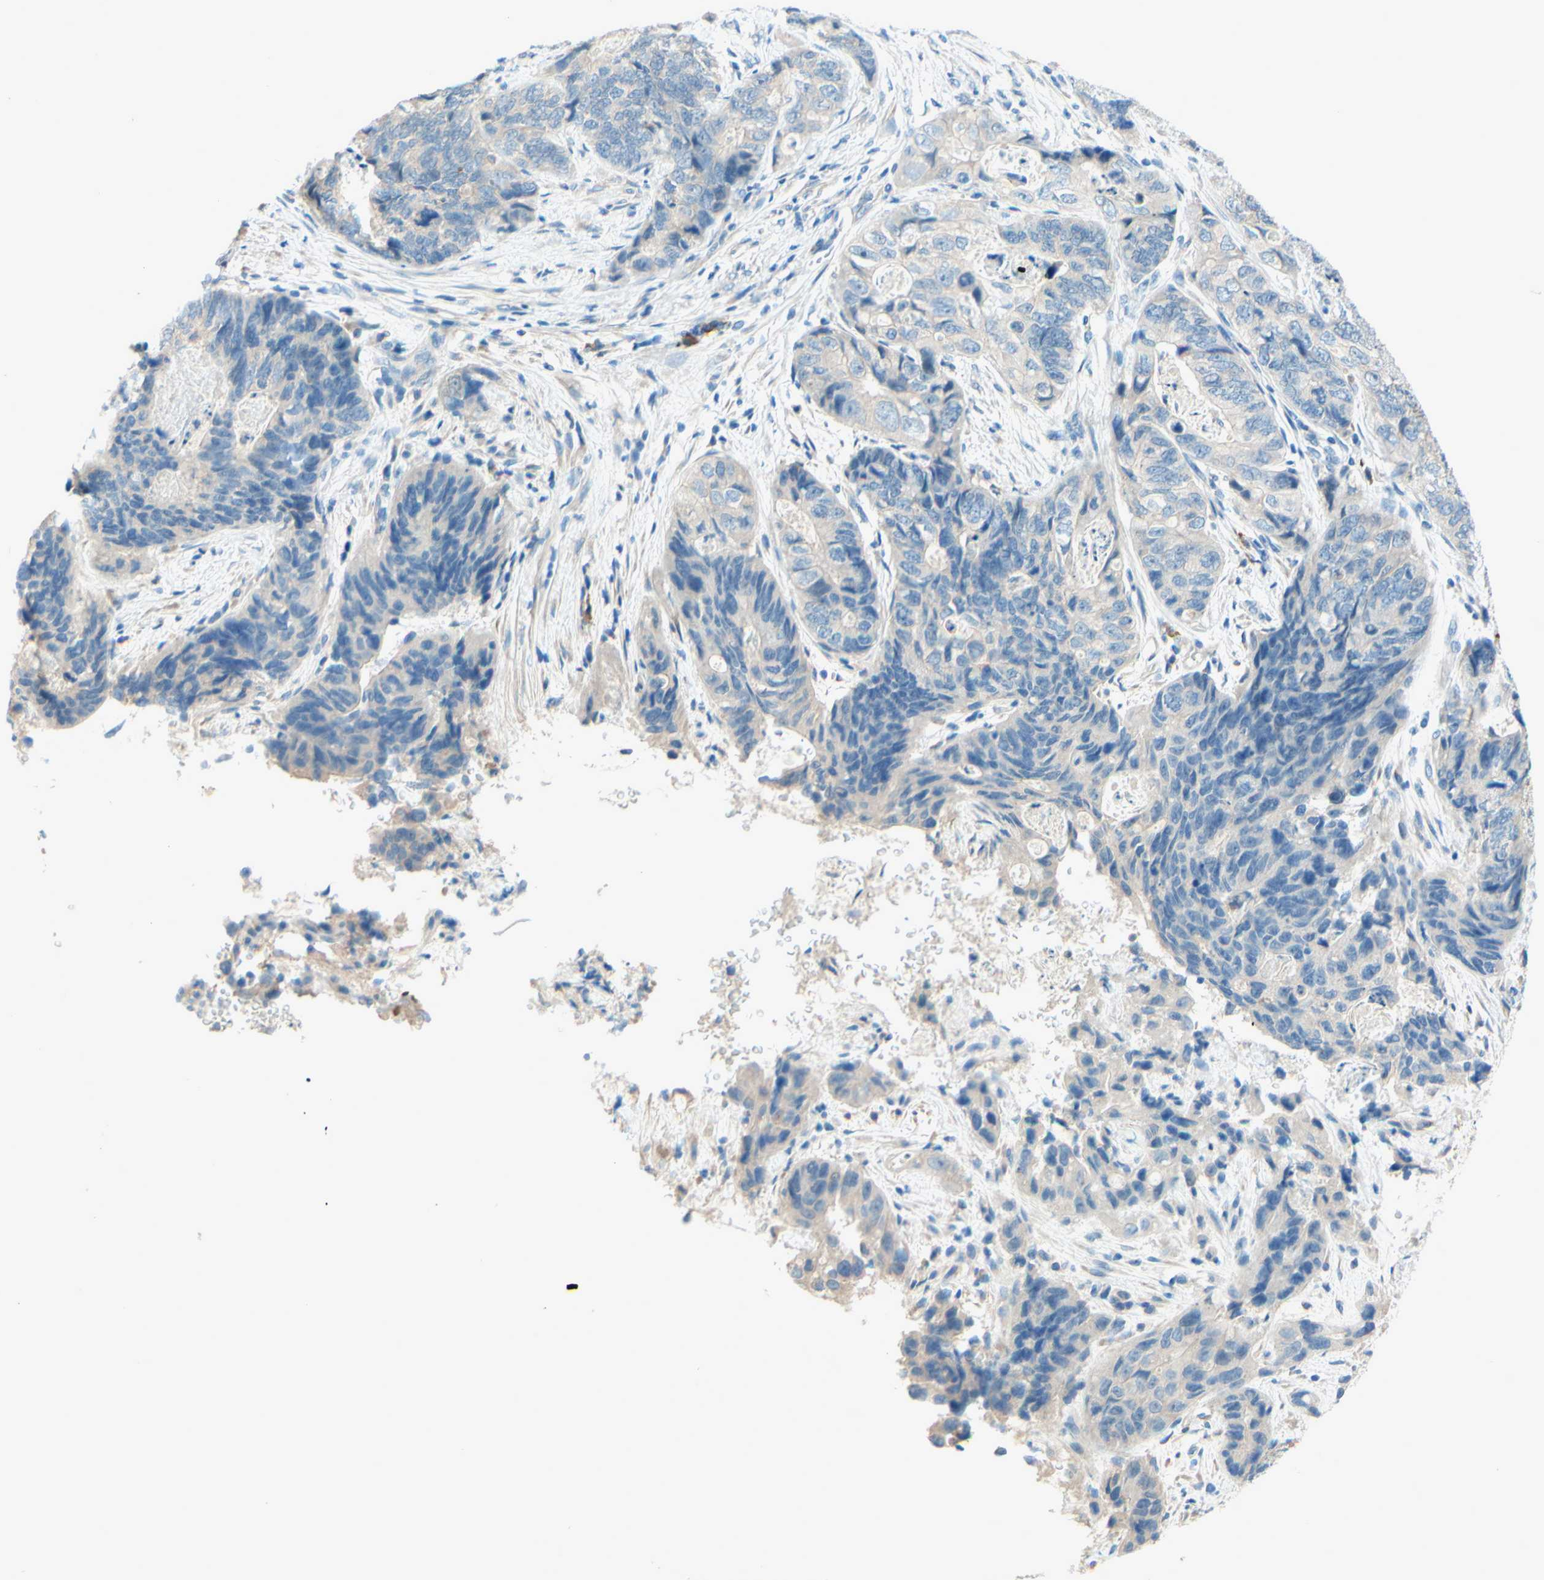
{"staining": {"intensity": "negative", "quantity": "none", "location": "none"}, "tissue": "stomach cancer", "cell_type": "Tumor cells", "image_type": "cancer", "snomed": [{"axis": "morphology", "description": "Adenocarcinoma, NOS"}, {"axis": "topography", "description": "Stomach"}], "caption": "High magnification brightfield microscopy of stomach cancer stained with DAB (brown) and counterstained with hematoxylin (blue): tumor cells show no significant positivity.", "gene": "PASD1", "patient": {"sex": "female", "age": 89}}